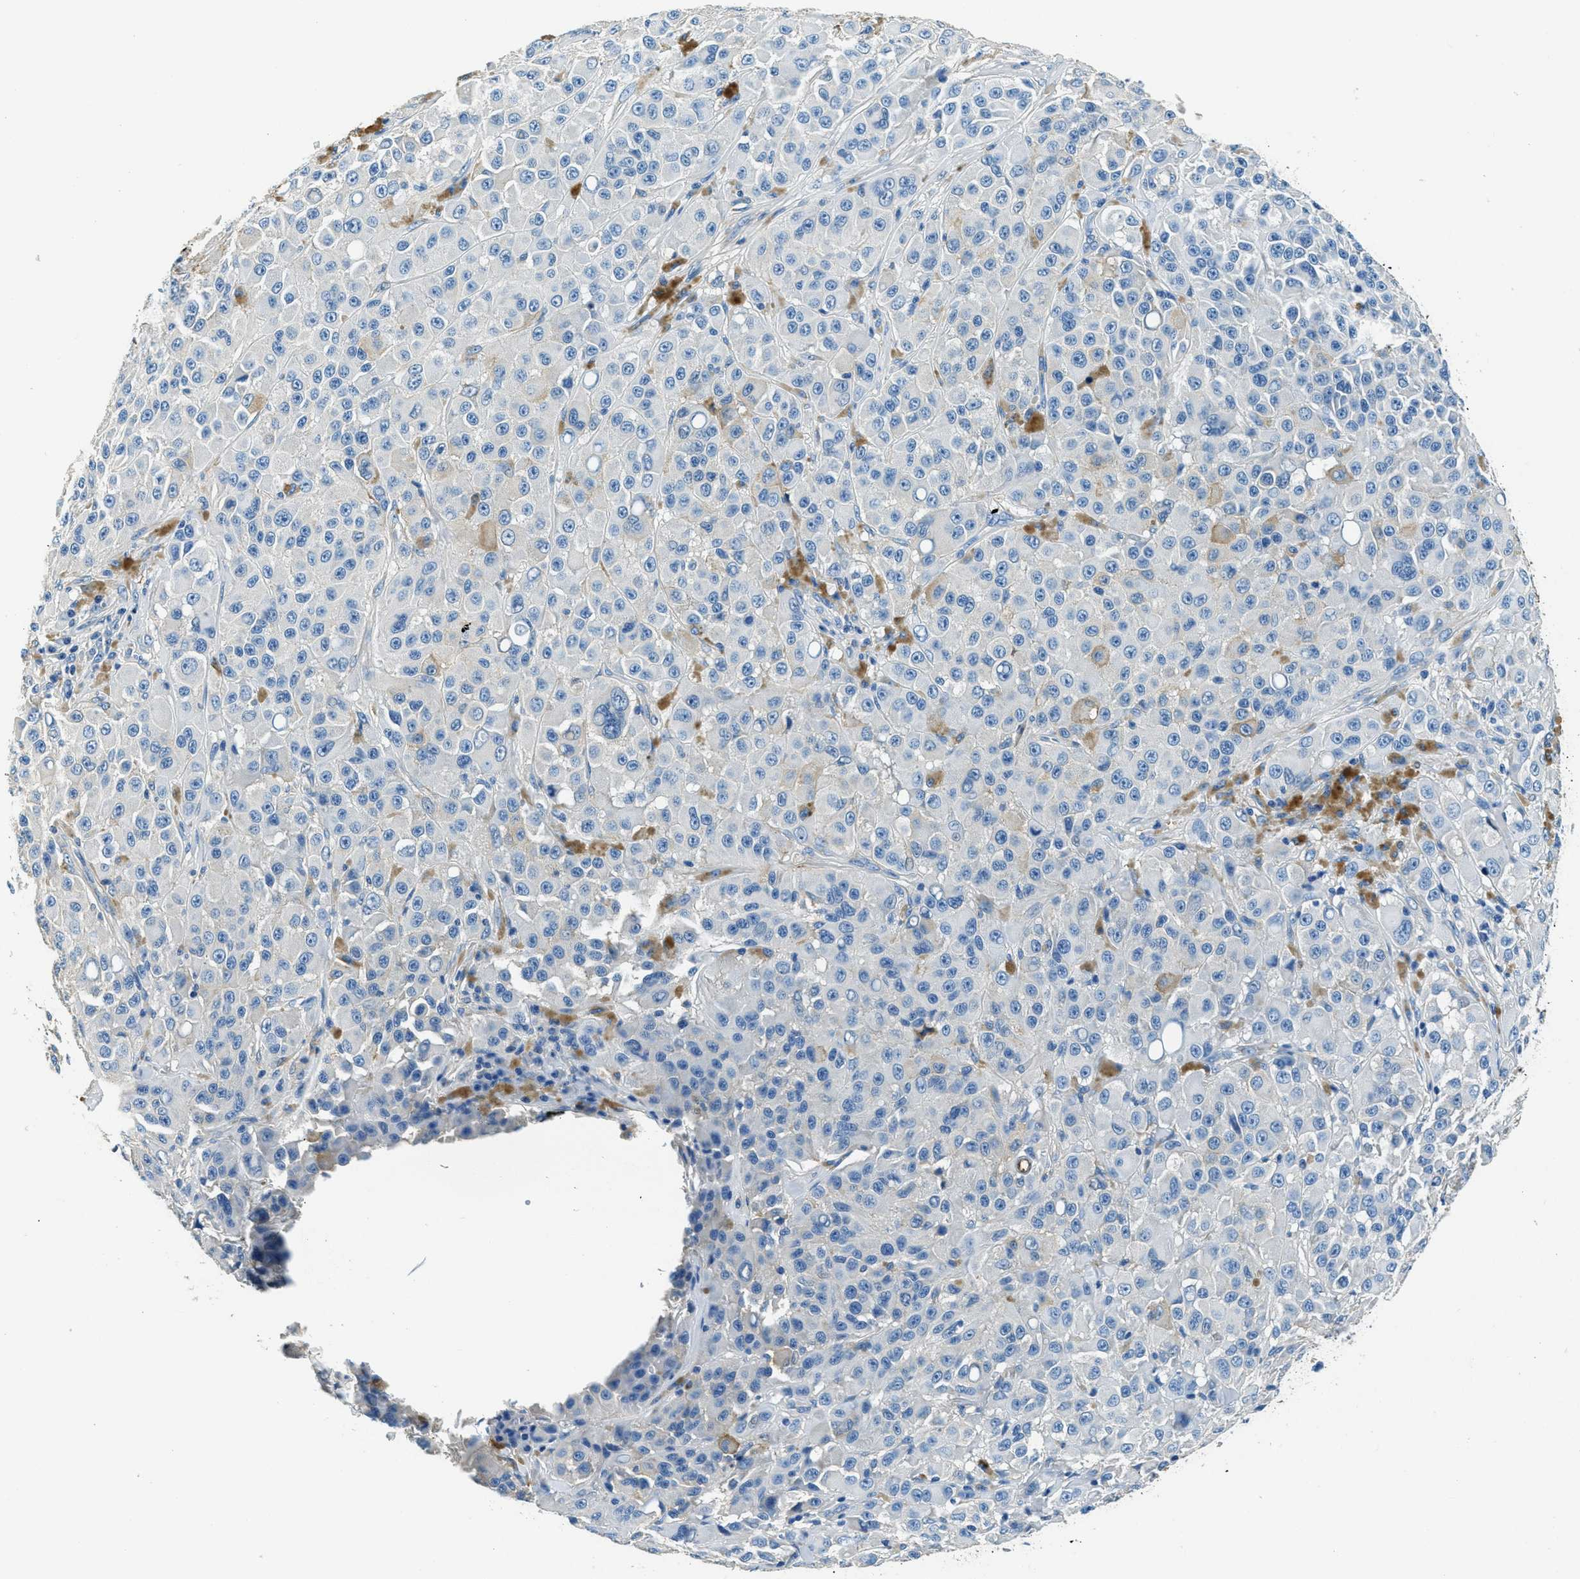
{"staining": {"intensity": "negative", "quantity": "none", "location": "none"}, "tissue": "melanoma", "cell_type": "Tumor cells", "image_type": "cancer", "snomed": [{"axis": "morphology", "description": "Malignant melanoma, NOS"}, {"axis": "topography", "description": "Skin"}], "caption": "Immunohistochemical staining of human melanoma shows no significant positivity in tumor cells.", "gene": "TMEM186", "patient": {"sex": "male", "age": 84}}